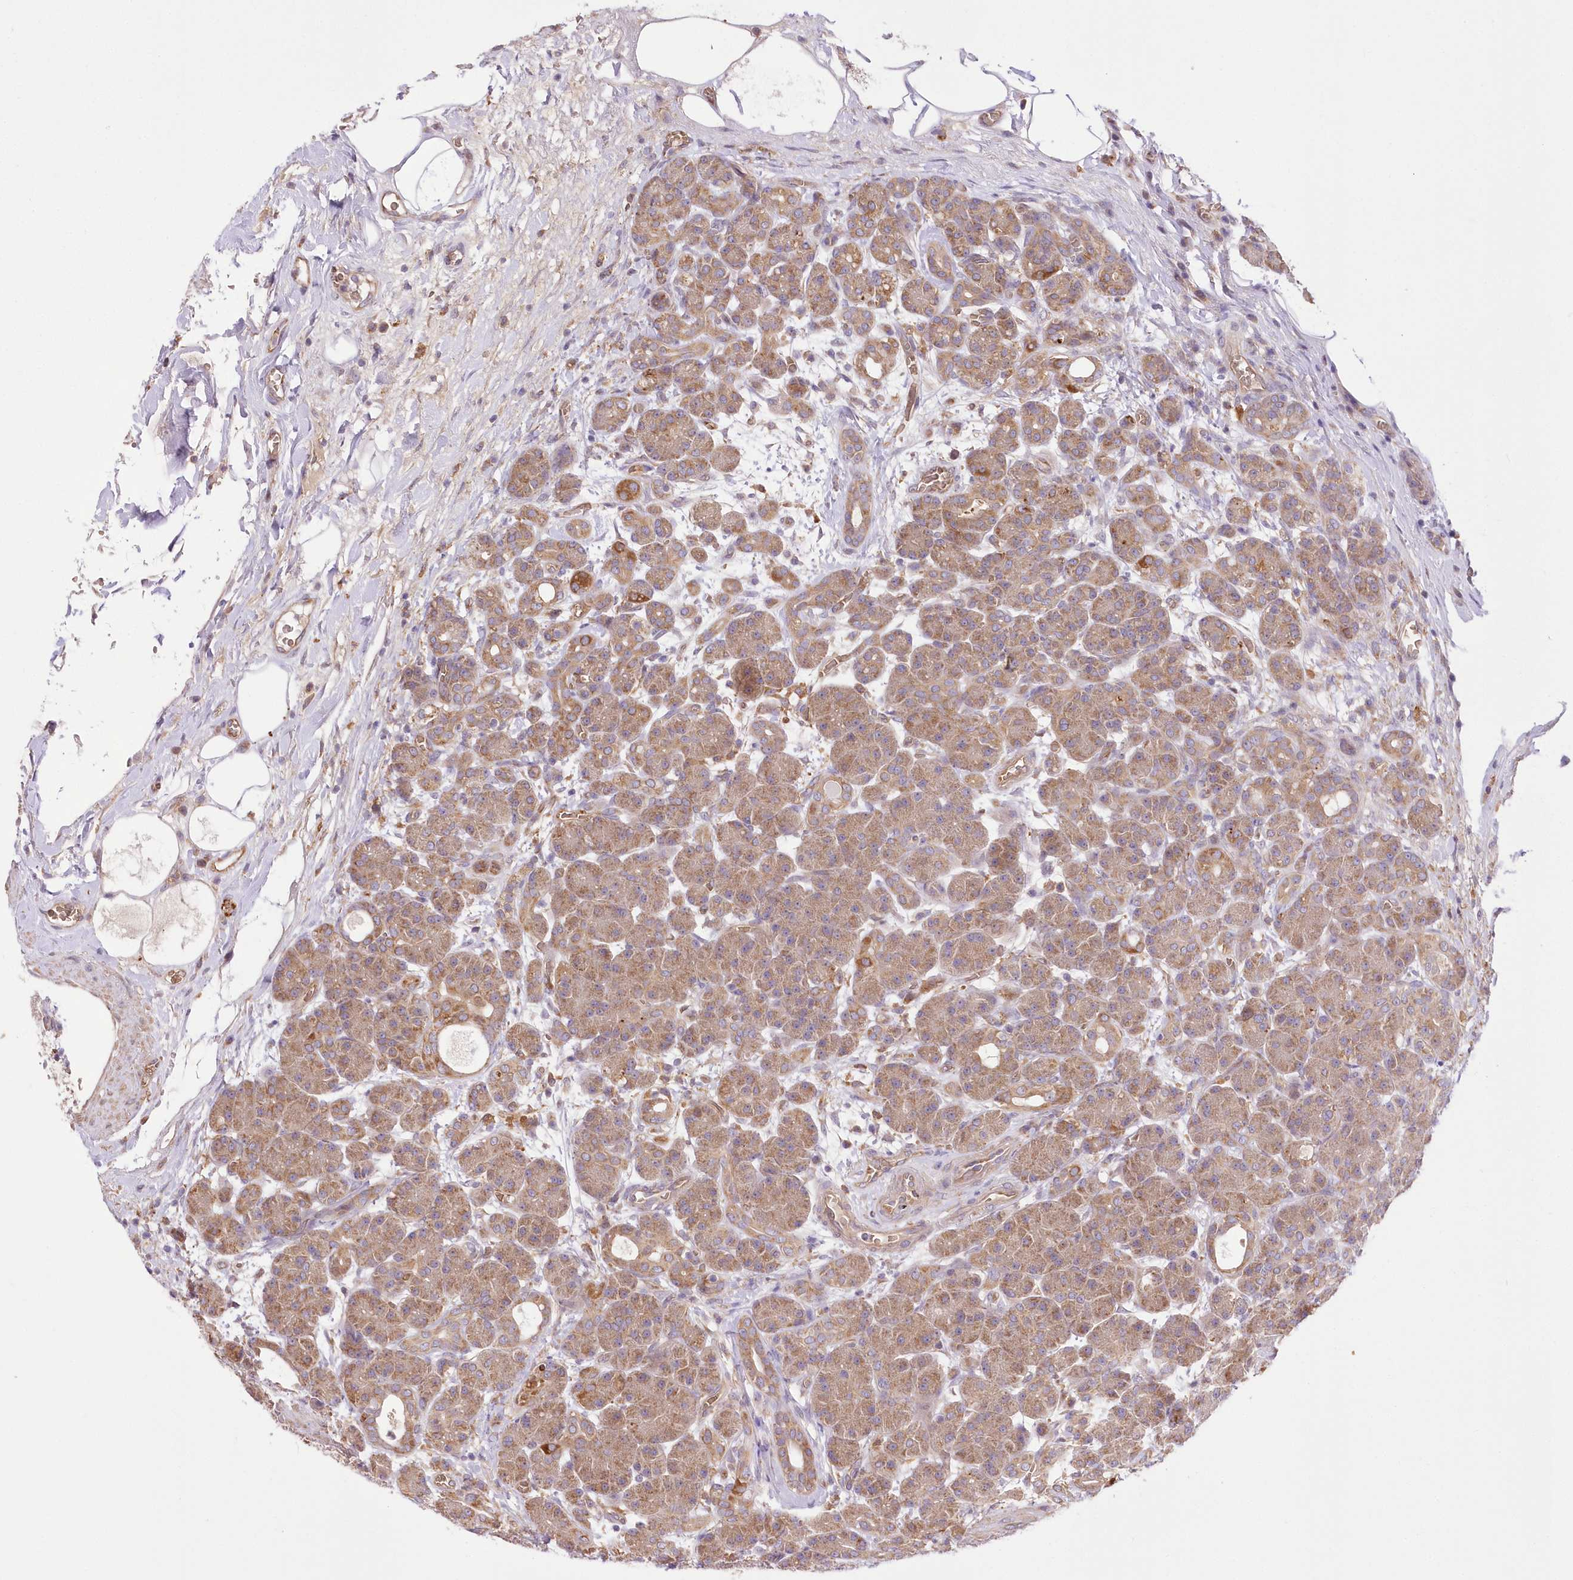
{"staining": {"intensity": "moderate", "quantity": ">75%", "location": "cytoplasmic/membranous"}, "tissue": "pancreas", "cell_type": "Exocrine glandular cells", "image_type": "normal", "snomed": [{"axis": "morphology", "description": "Normal tissue, NOS"}, {"axis": "topography", "description": "Pancreas"}], "caption": "A high-resolution micrograph shows immunohistochemistry (IHC) staining of benign pancreas, which demonstrates moderate cytoplasmic/membranous staining in approximately >75% of exocrine glandular cells.", "gene": "FCHO2", "patient": {"sex": "male", "age": 63}}